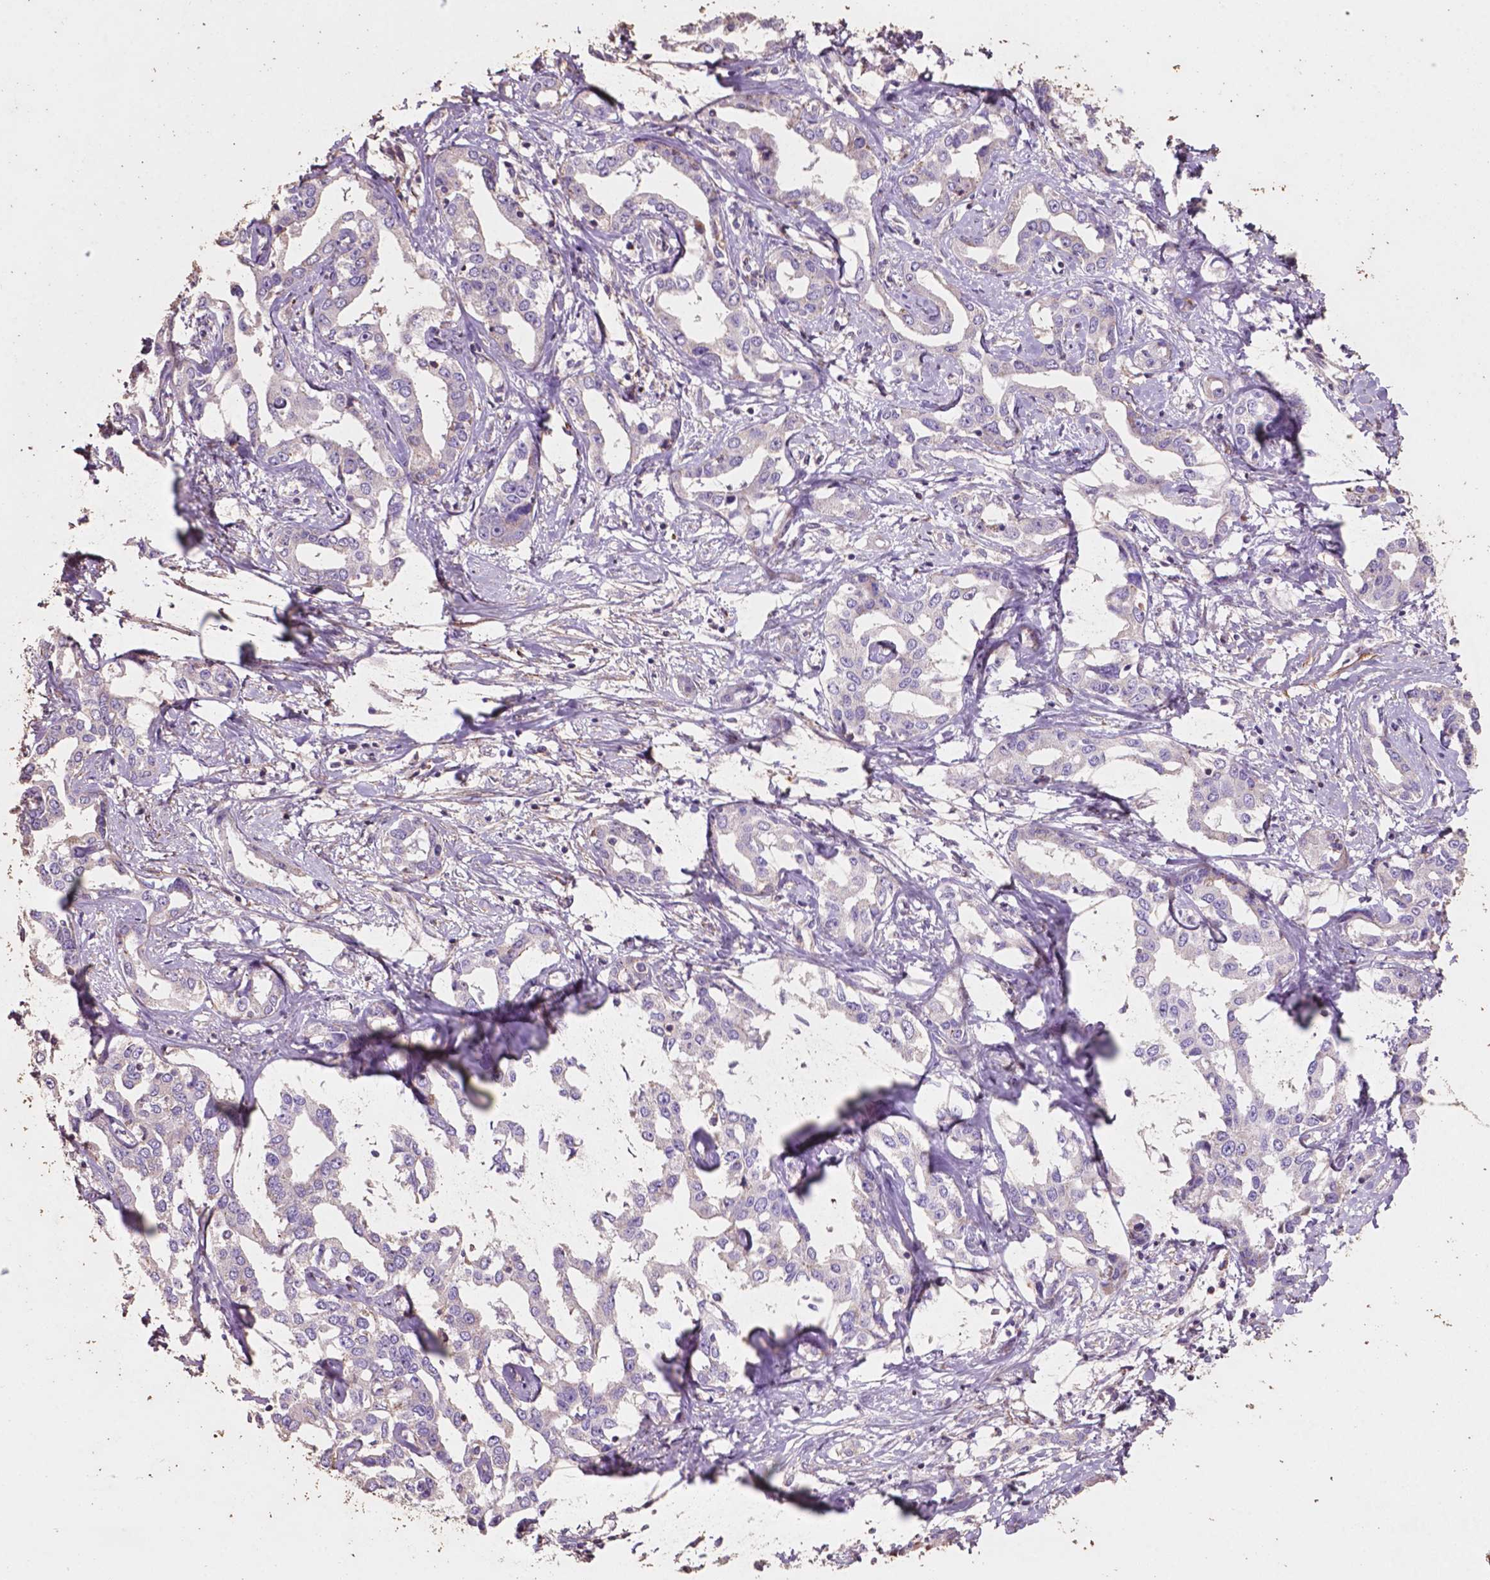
{"staining": {"intensity": "negative", "quantity": "none", "location": "none"}, "tissue": "liver cancer", "cell_type": "Tumor cells", "image_type": "cancer", "snomed": [{"axis": "morphology", "description": "Cholangiocarcinoma"}, {"axis": "topography", "description": "Liver"}], "caption": "Immunohistochemical staining of liver cancer (cholangiocarcinoma) exhibits no significant expression in tumor cells.", "gene": "COMMD4", "patient": {"sex": "male", "age": 59}}